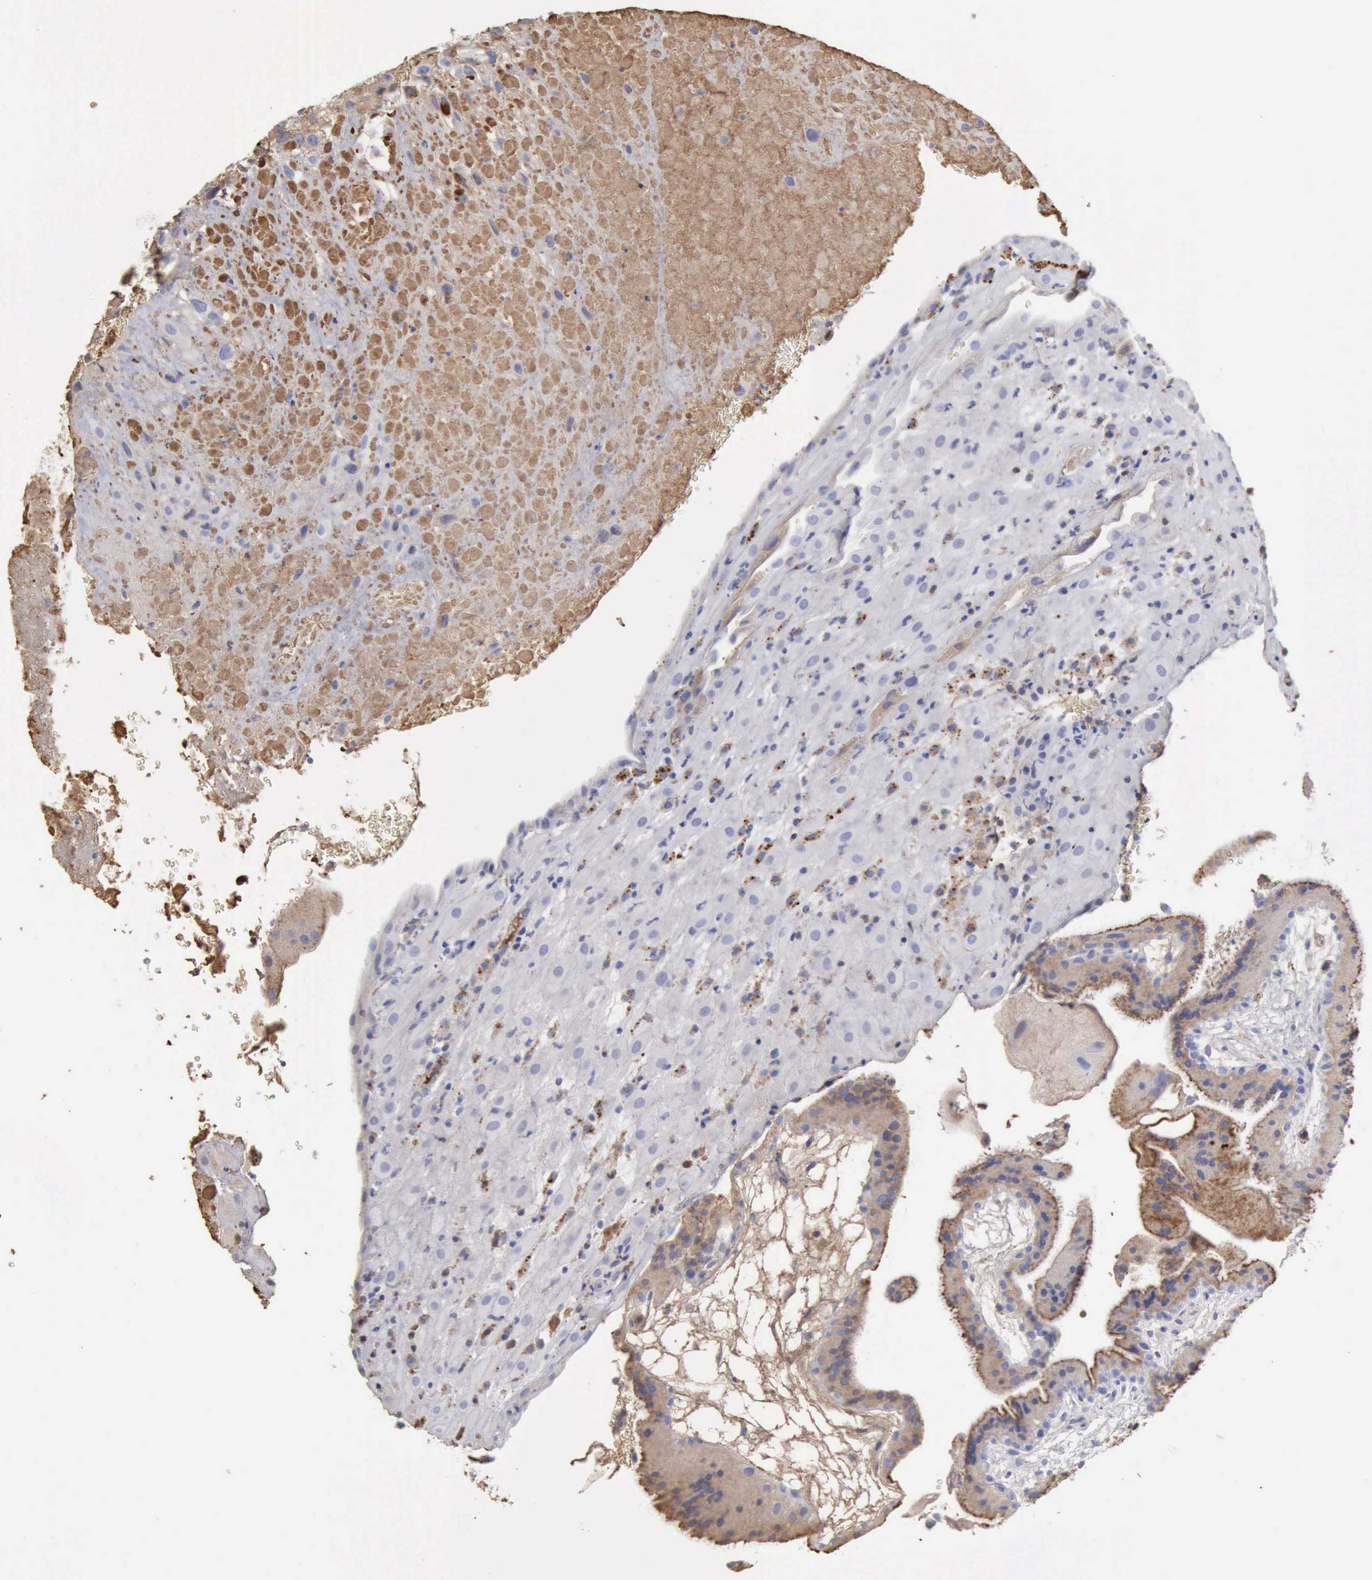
{"staining": {"intensity": "negative", "quantity": "none", "location": "none"}, "tissue": "placenta", "cell_type": "Decidual cells", "image_type": "normal", "snomed": [{"axis": "morphology", "description": "Normal tissue, NOS"}, {"axis": "topography", "description": "Placenta"}], "caption": "IHC photomicrograph of normal placenta: placenta stained with DAB (3,3'-diaminobenzidine) exhibits no significant protein staining in decidual cells. Brightfield microscopy of immunohistochemistry stained with DAB (brown) and hematoxylin (blue), captured at high magnification.", "gene": "SERPINA1", "patient": {"sex": "female", "age": 19}}